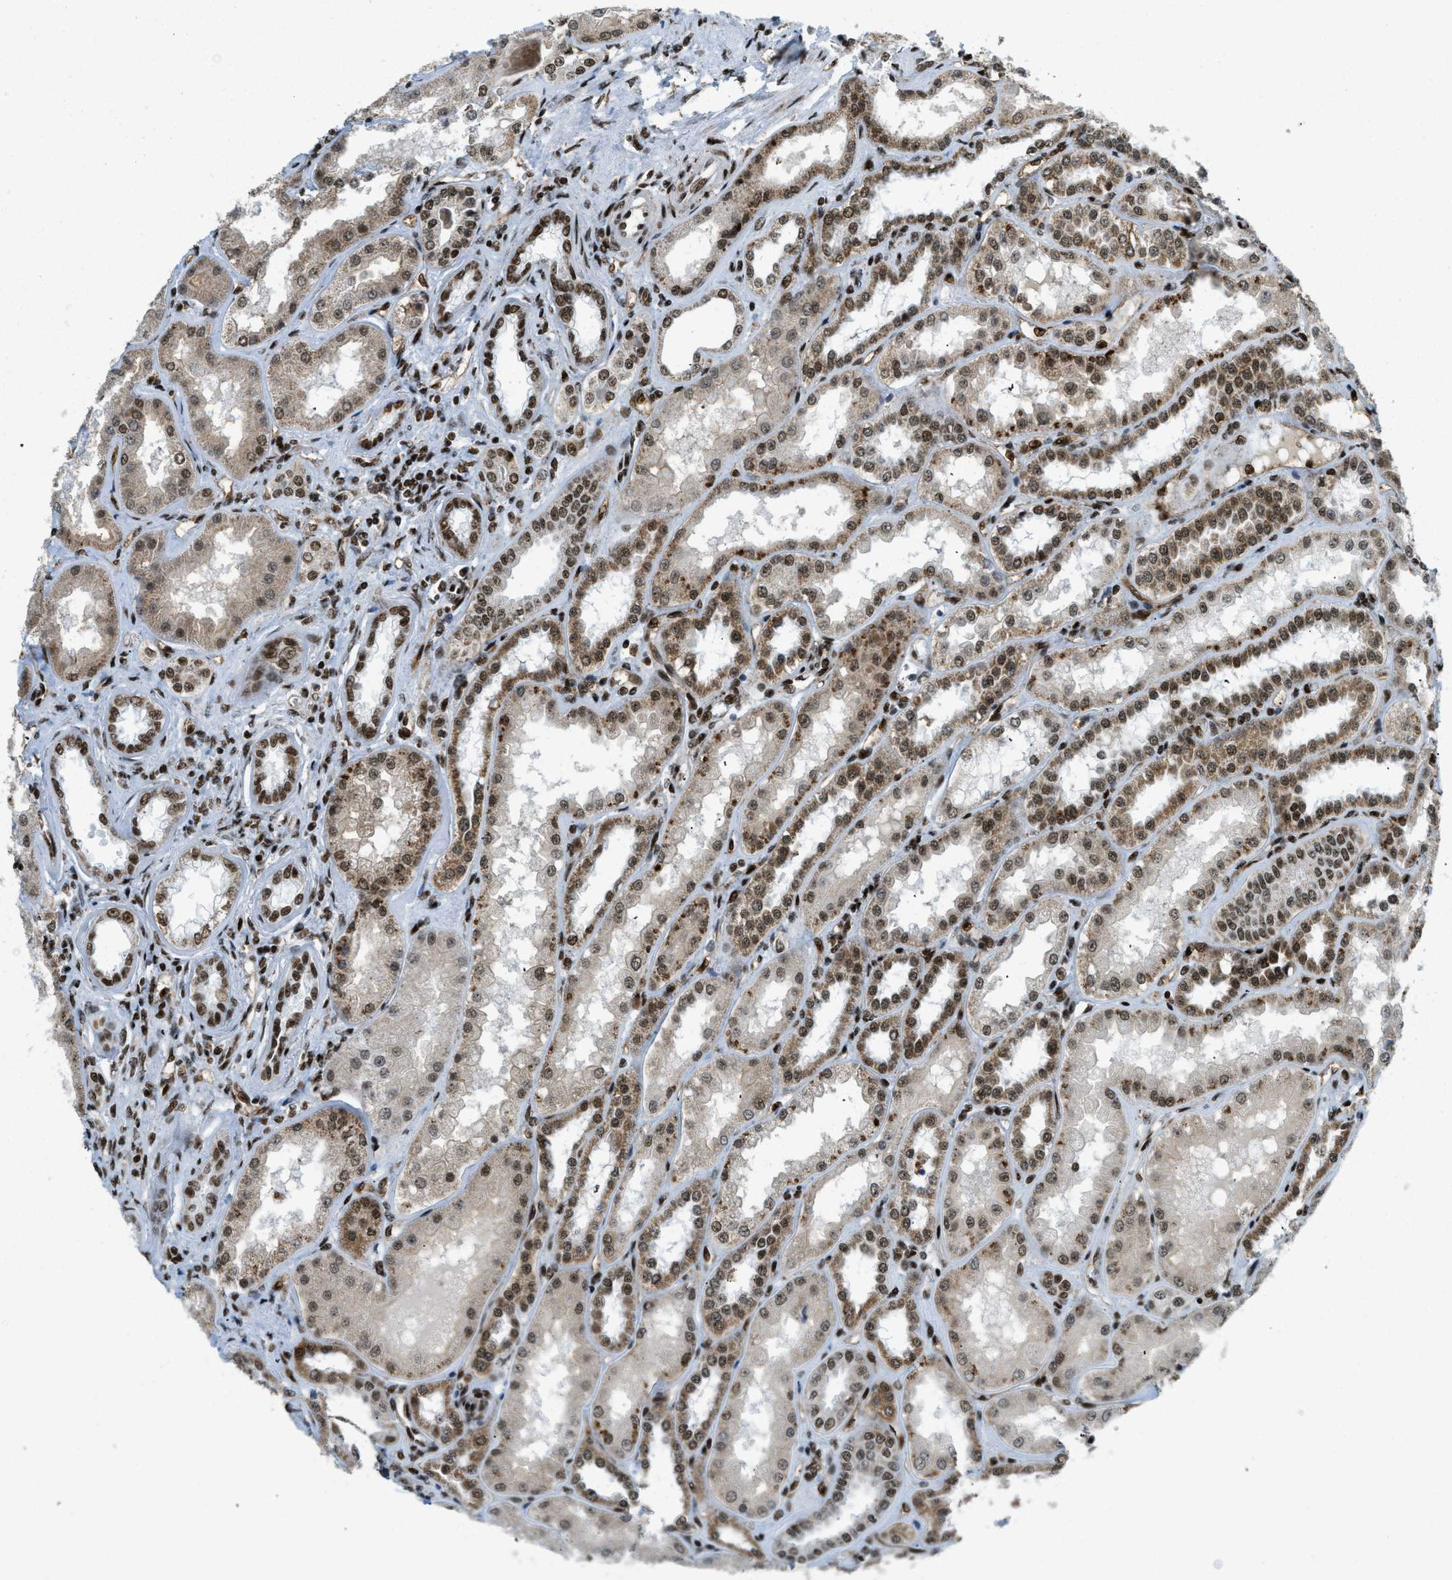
{"staining": {"intensity": "strong", "quantity": ">75%", "location": "nuclear"}, "tissue": "kidney", "cell_type": "Cells in glomeruli", "image_type": "normal", "snomed": [{"axis": "morphology", "description": "Normal tissue, NOS"}, {"axis": "topography", "description": "Kidney"}], "caption": "Cells in glomeruli exhibit high levels of strong nuclear positivity in about >75% of cells in normal kidney.", "gene": "GABPB1", "patient": {"sex": "female", "age": 56}}